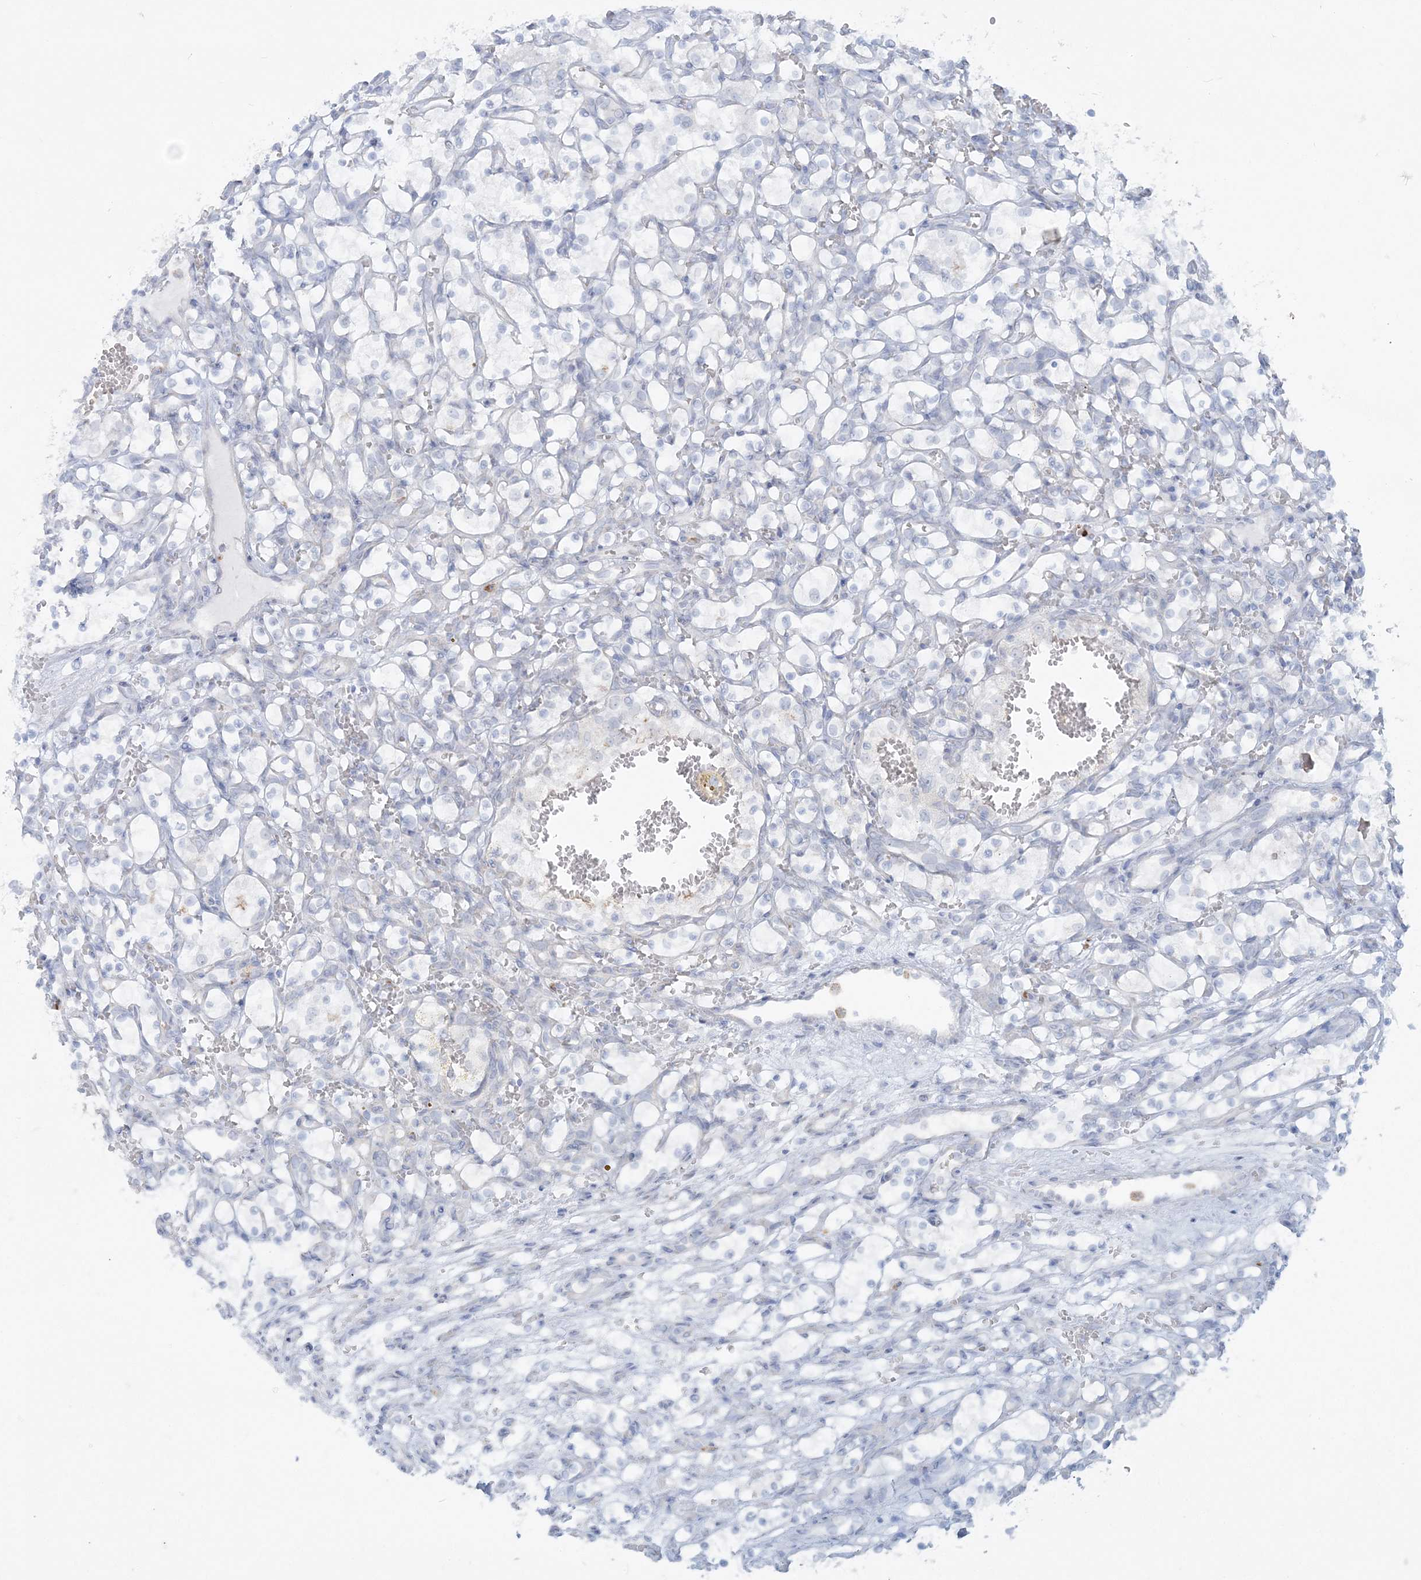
{"staining": {"intensity": "negative", "quantity": "none", "location": "none"}, "tissue": "renal cancer", "cell_type": "Tumor cells", "image_type": "cancer", "snomed": [{"axis": "morphology", "description": "Adenocarcinoma, NOS"}, {"axis": "topography", "description": "Kidney"}], "caption": "Human renal cancer (adenocarcinoma) stained for a protein using immunohistochemistry (IHC) demonstrates no staining in tumor cells.", "gene": "CCNJ", "patient": {"sex": "female", "age": 69}}